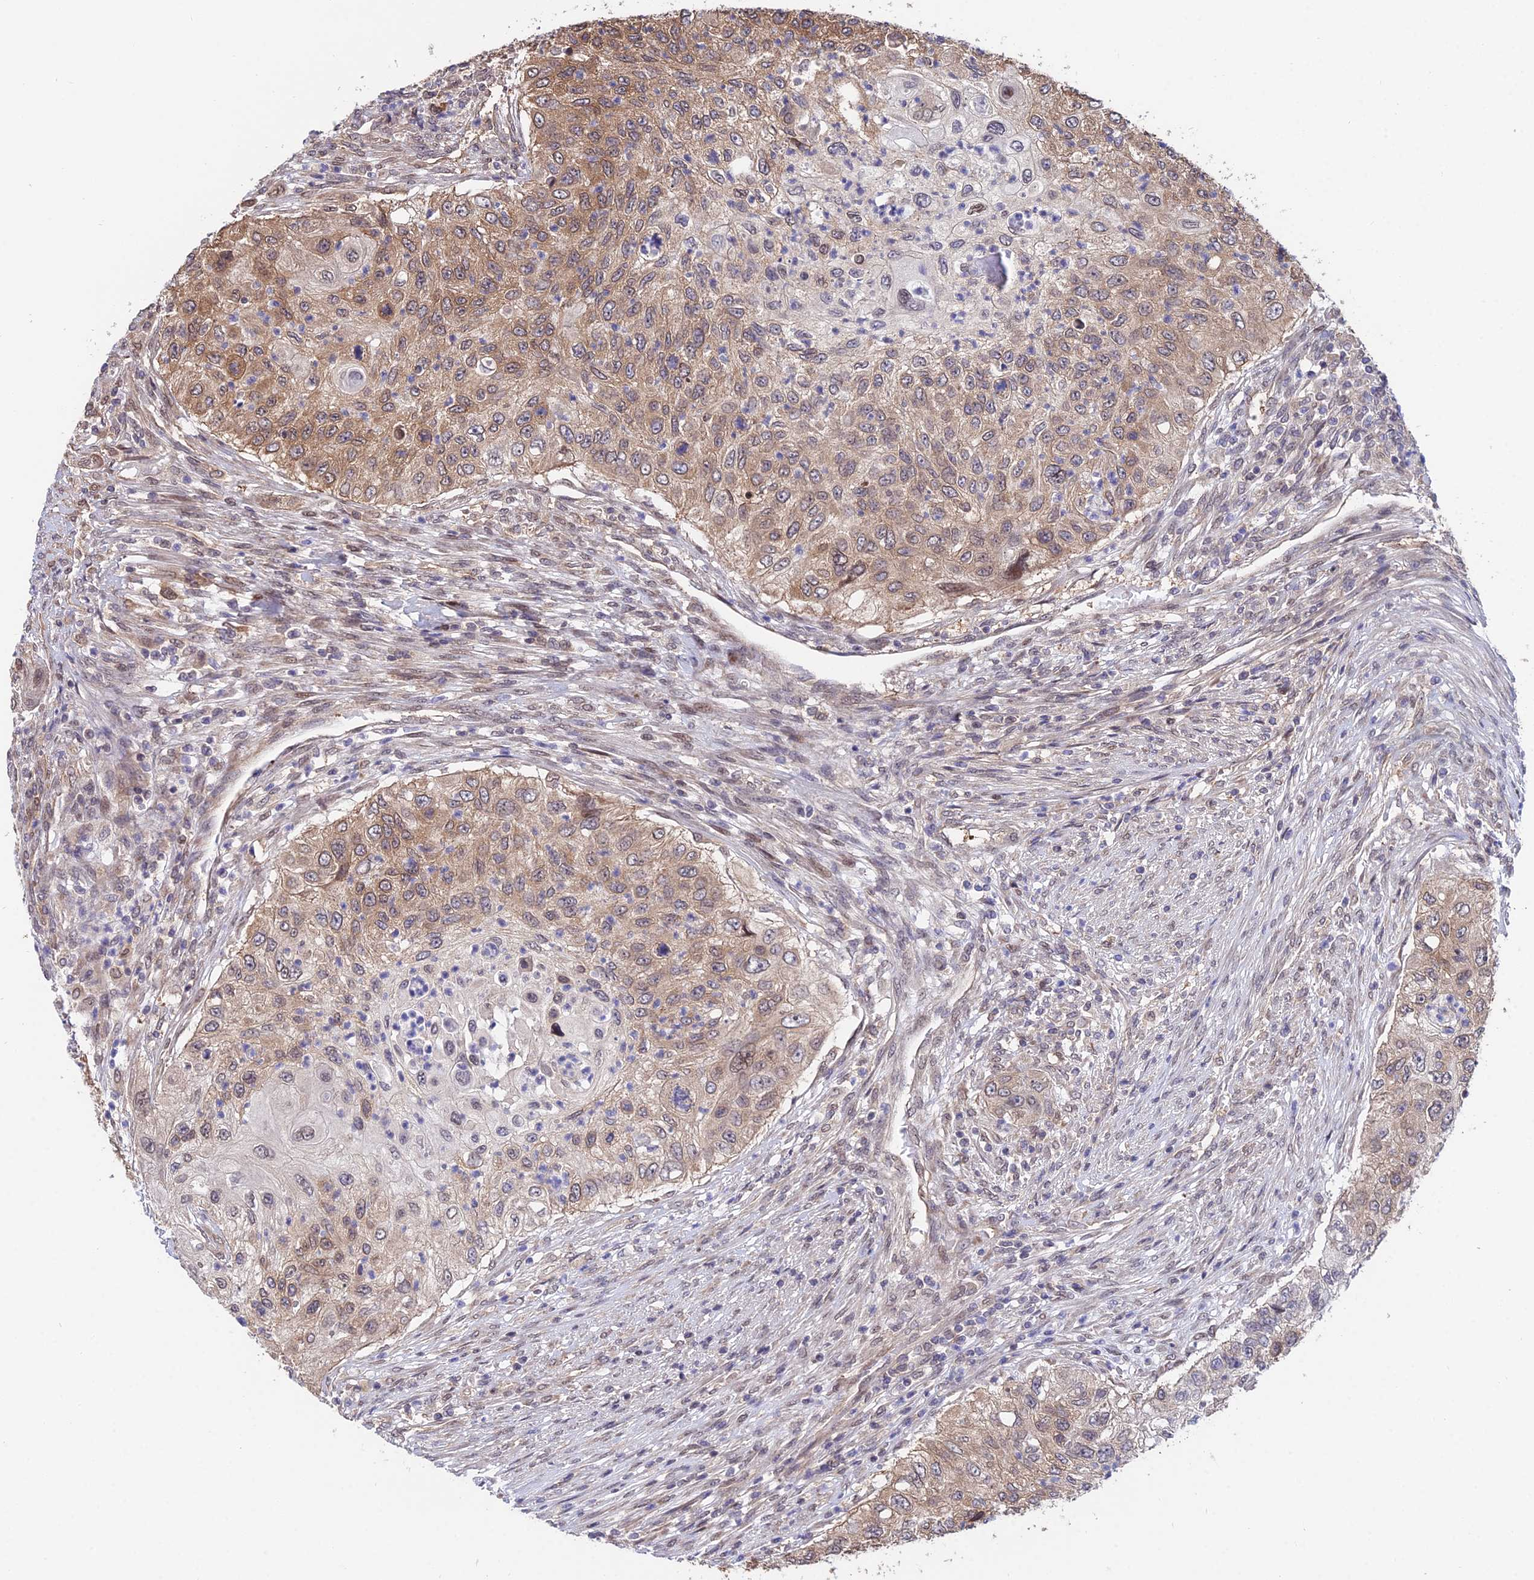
{"staining": {"intensity": "moderate", "quantity": "25%-75%", "location": "cytoplasmic/membranous"}, "tissue": "urothelial cancer", "cell_type": "Tumor cells", "image_type": "cancer", "snomed": [{"axis": "morphology", "description": "Urothelial carcinoma, High grade"}, {"axis": "topography", "description": "Urinary bladder"}], "caption": "Immunohistochemistry (IHC) image of human urothelial cancer stained for a protein (brown), which displays medium levels of moderate cytoplasmic/membranous staining in about 25%-75% of tumor cells.", "gene": "INPP4A", "patient": {"sex": "female", "age": 60}}